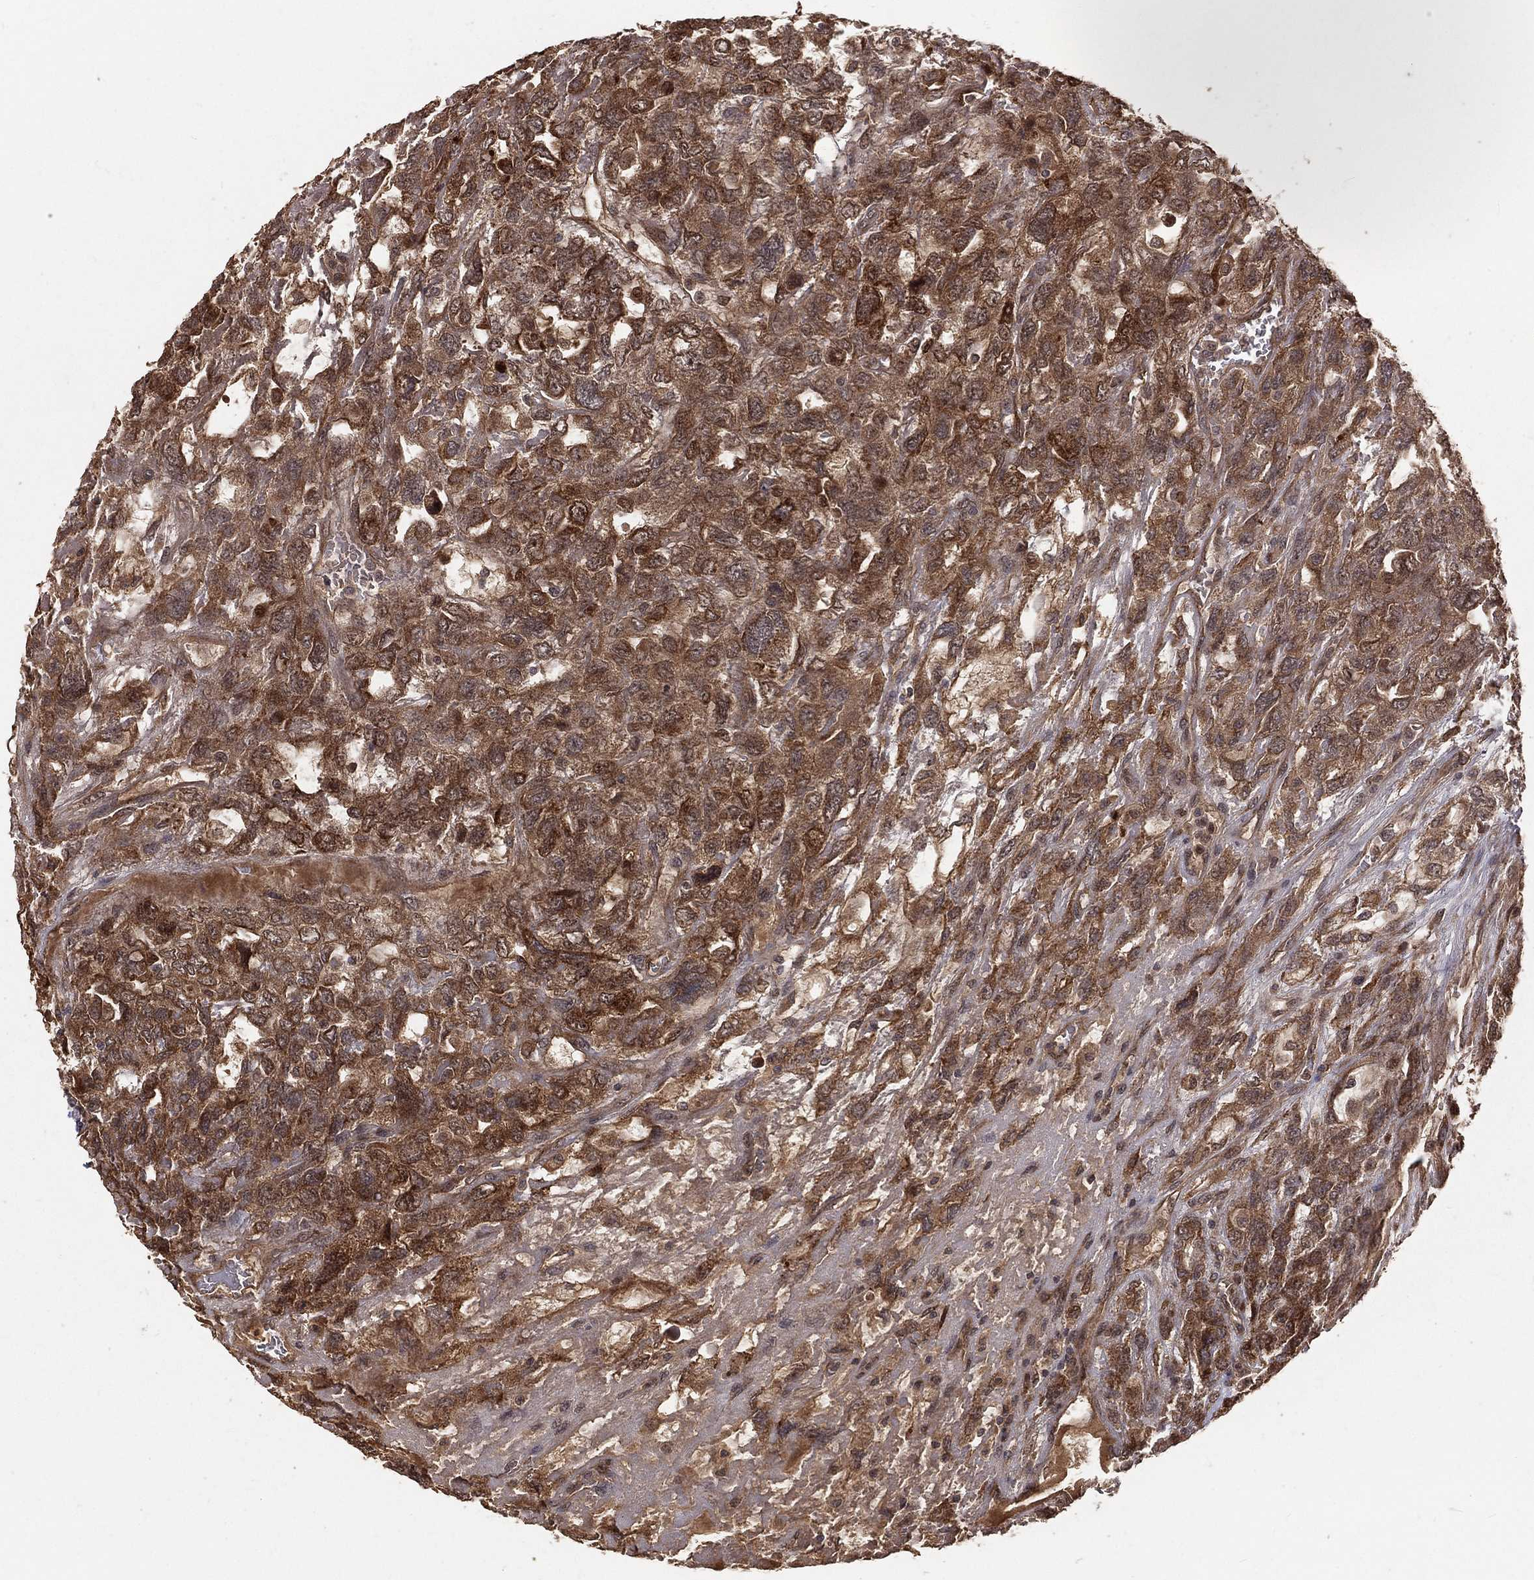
{"staining": {"intensity": "strong", "quantity": "25%-75%", "location": "cytoplasmic/membranous,nuclear"}, "tissue": "testis cancer", "cell_type": "Tumor cells", "image_type": "cancer", "snomed": [{"axis": "morphology", "description": "Seminoma, NOS"}, {"axis": "topography", "description": "Testis"}], "caption": "This histopathology image shows immunohistochemistry staining of seminoma (testis), with high strong cytoplasmic/membranous and nuclear staining in approximately 25%-75% of tumor cells.", "gene": "MAPK1", "patient": {"sex": "male", "age": 52}}